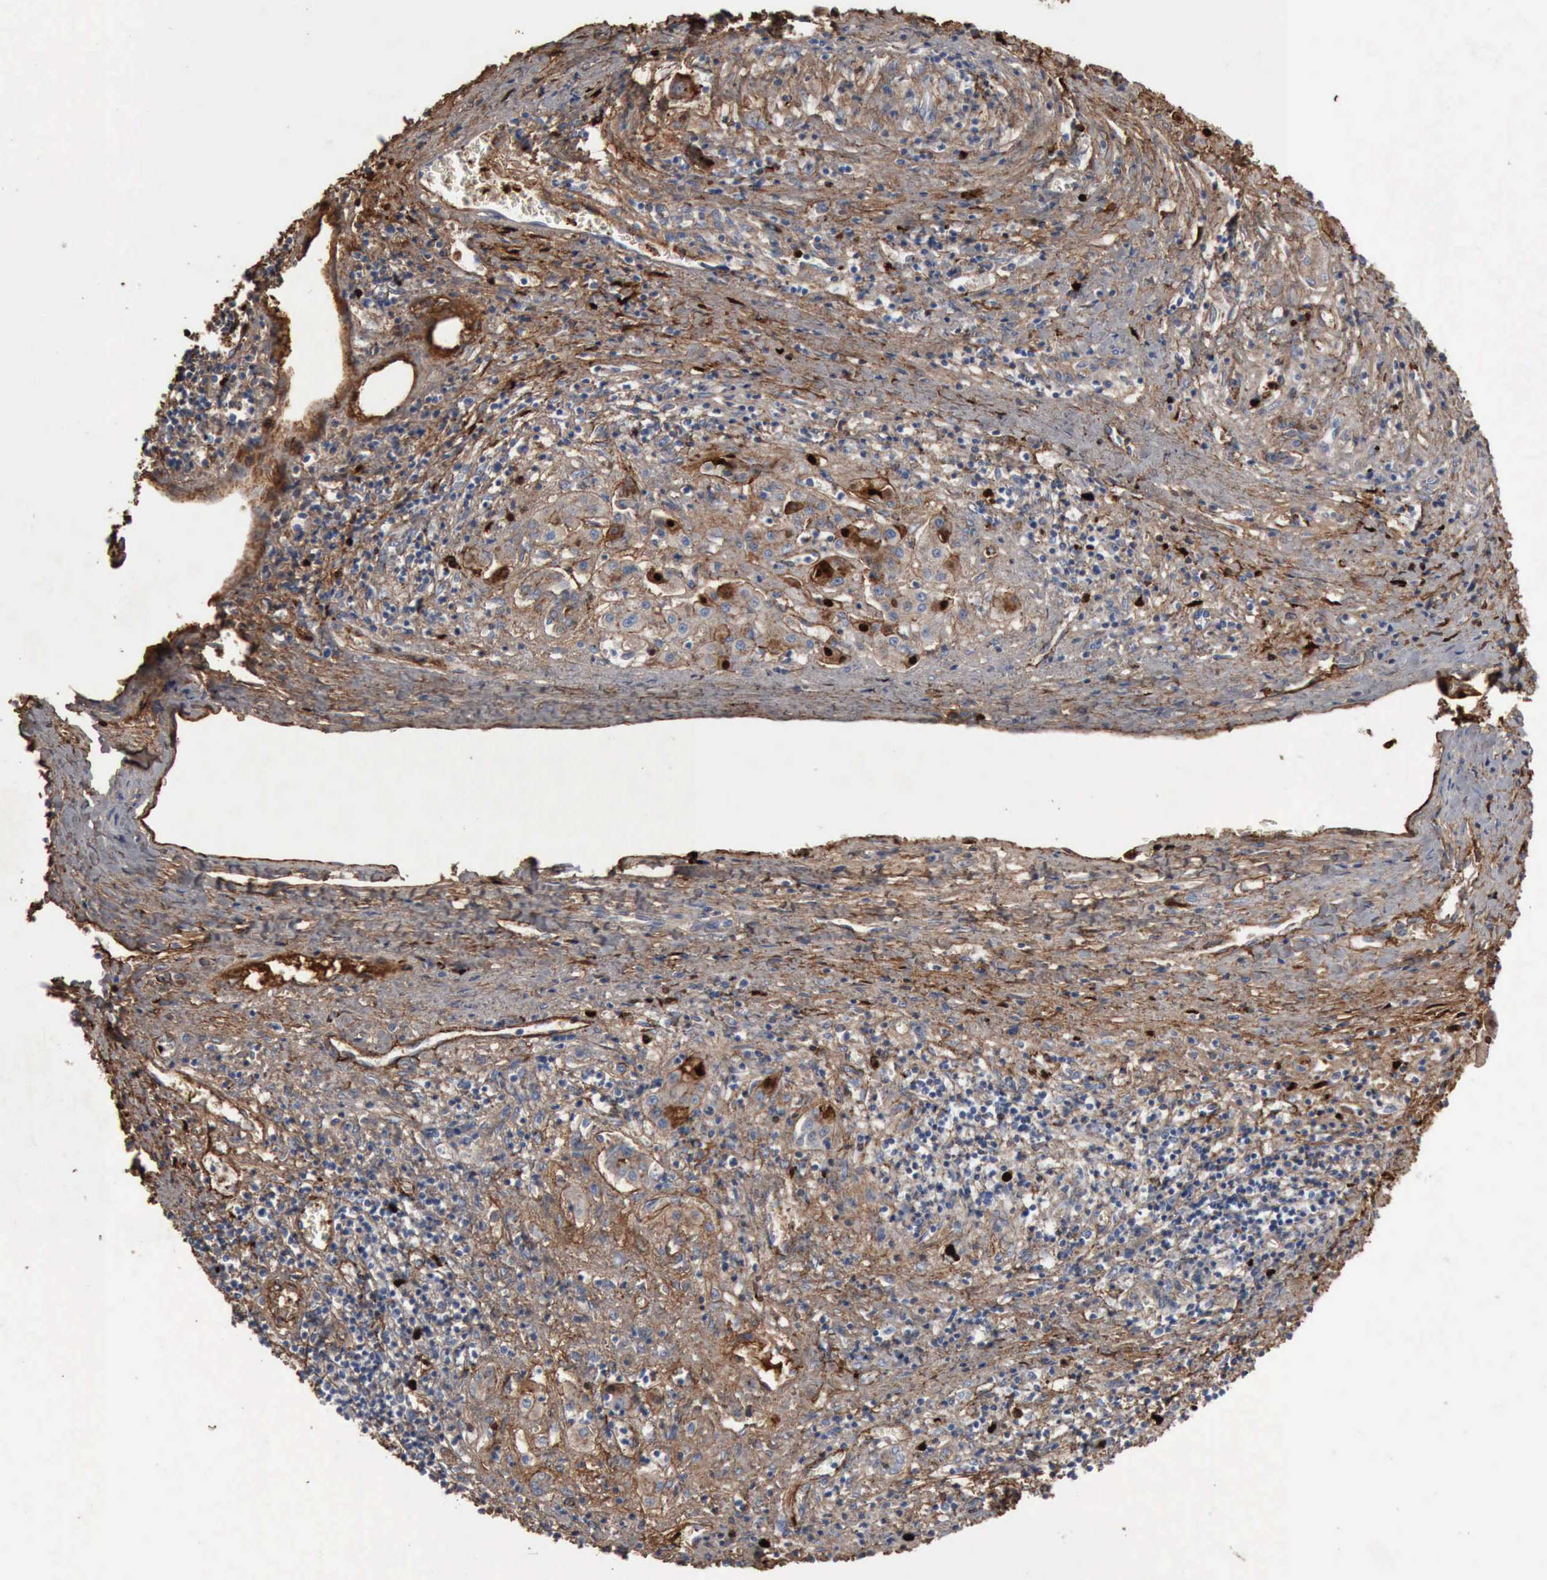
{"staining": {"intensity": "strong", "quantity": "25%-75%", "location": "cytoplasmic/membranous"}, "tissue": "liver cancer", "cell_type": "Tumor cells", "image_type": "cancer", "snomed": [{"axis": "morphology", "description": "Carcinoma, Hepatocellular, NOS"}, {"axis": "topography", "description": "Liver"}], "caption": "This image displays immunohistochemistry staining of human liver cancer, with high strong cytoplasmic/membranous staining in about 25%-75% of tumor cells.", "gene": "FN1", "patient": {"sex": "male", "age": 24}}